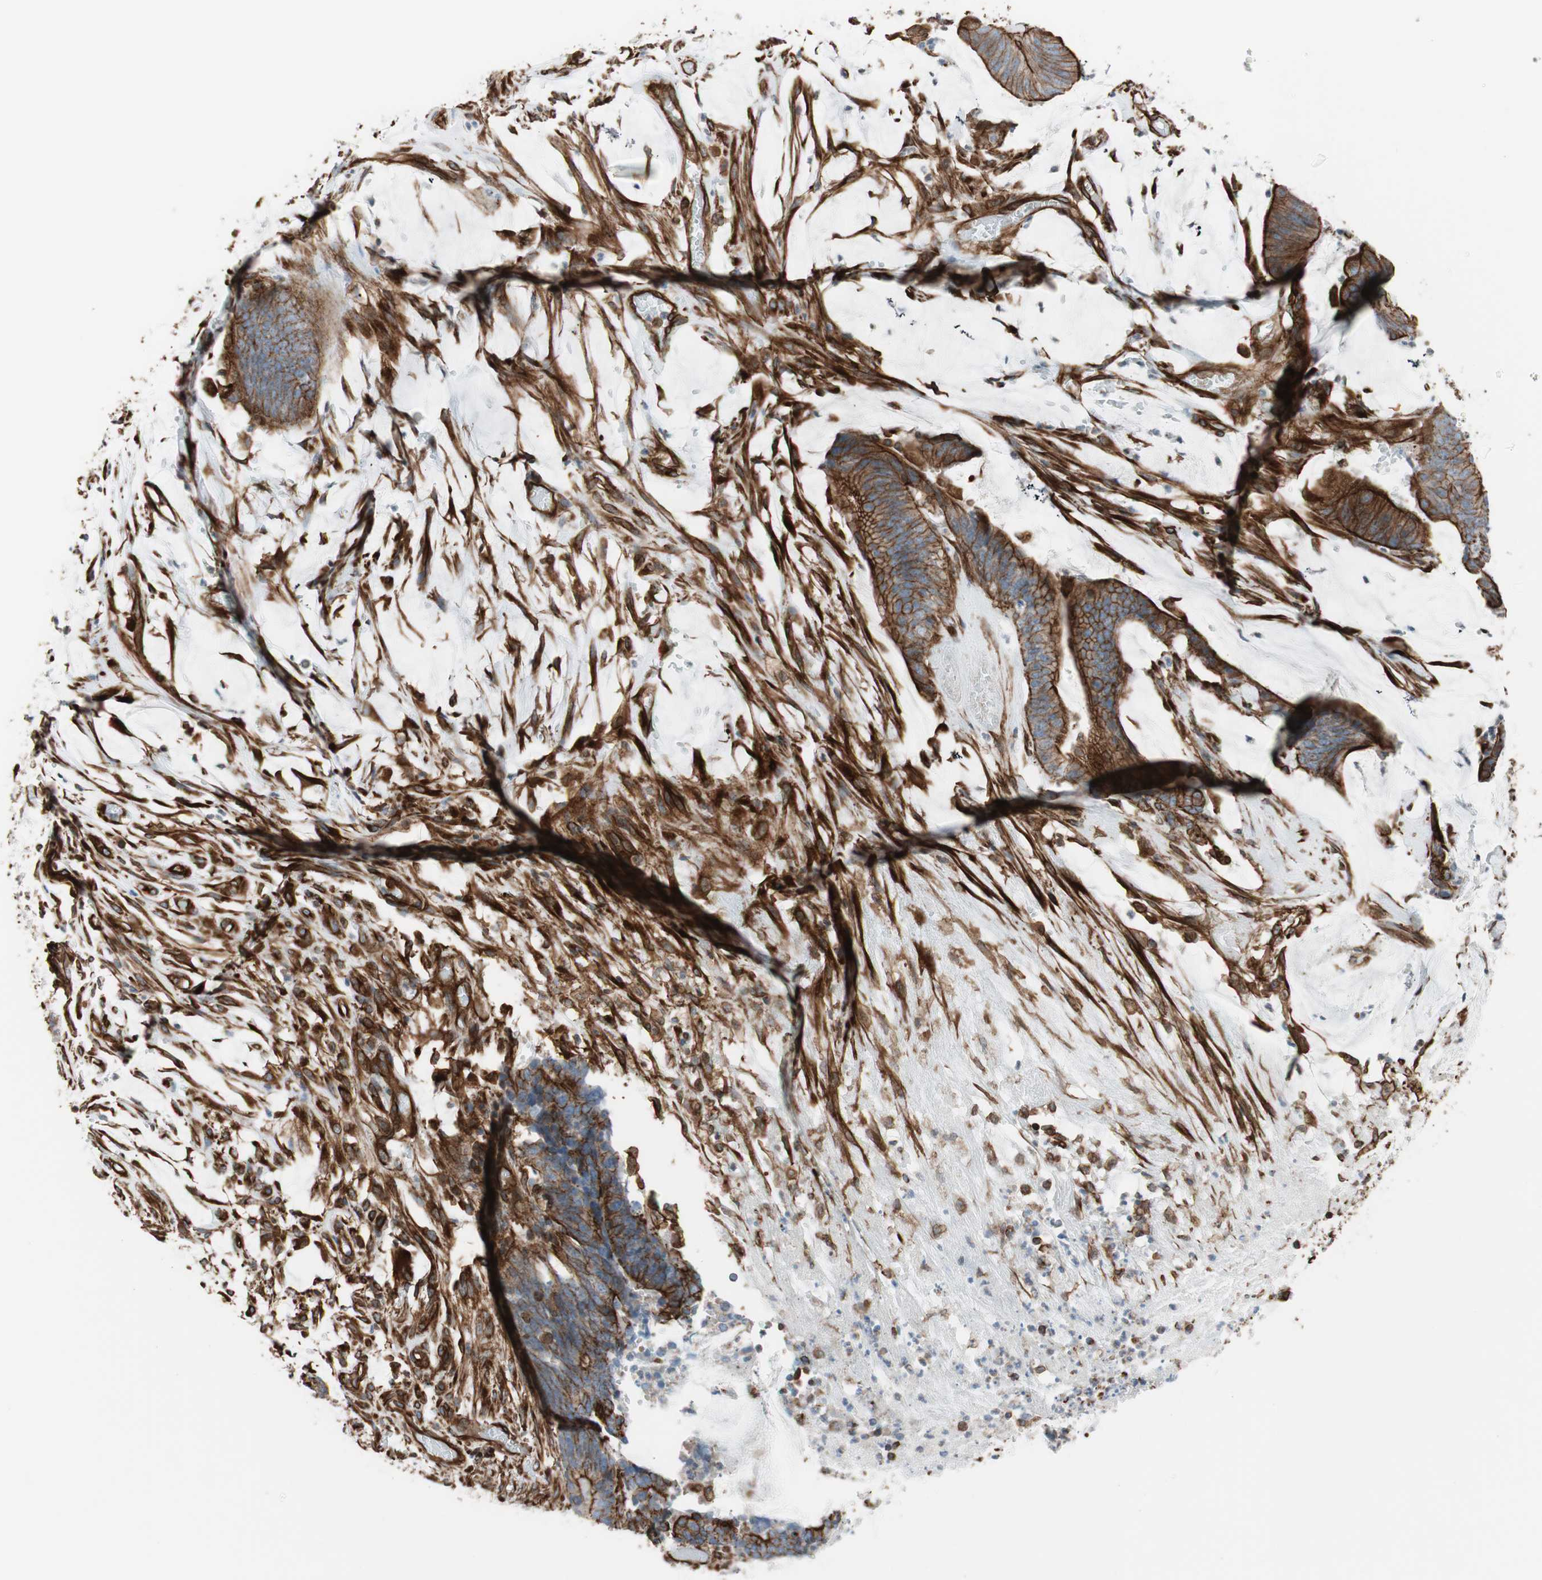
{"staining": {"intensity": "strong", "quantity": ">75%", "location": "cytoplasmic/membranous"}, "tissue": "colorectal cancer", "cell_type": "Tumor cells", "image_type": "cancer", "snomed": [{"axis": "morphology", "description": "Adenocarcinoma, NOS"}, {"axis": "topography", "description": "Rectum"}], "caption": "This micrograph reveals colorectal adenocarcinoma stained with immunohistochemistry (IHC) to label a protein in brown. The cytoplasmic/membranous of tumor cells show strong positivity for the protein. Nuclei are counter-stained blue.", "gene": "TCTA", "patient": {"sex": "female", "age": 66}}